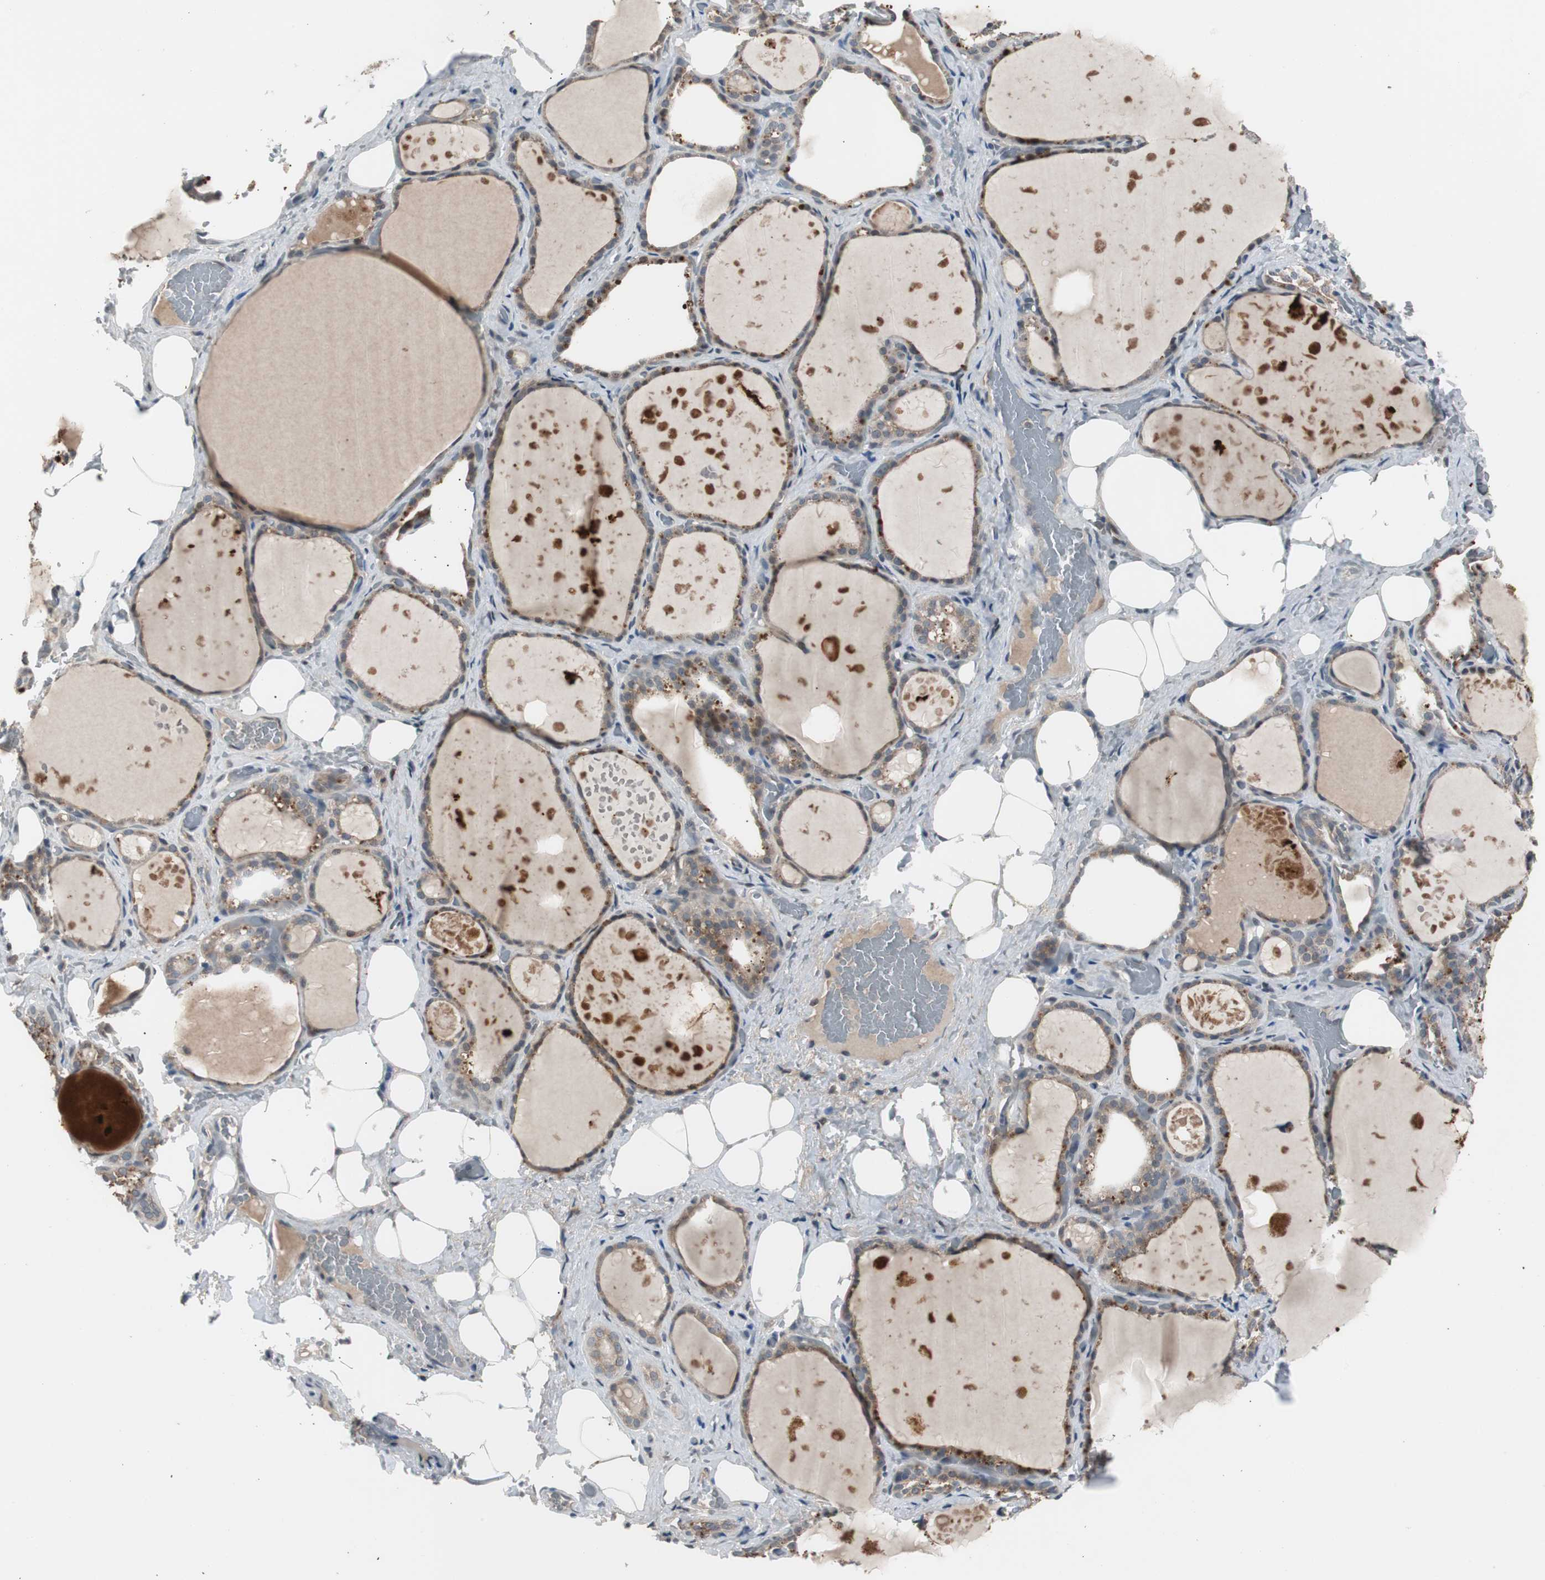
{"staining": {"intensity": "weak", "quantity": ">75%", "location": "cytoplasmic/membranous"}, "tissue": "thyroid gland", "cell_type": "Glandular cells", "image_type": "normal", "snomed": [{"axis": "morphology", "description": "Normal tissue, NOS"}, {"axis": "topography", "description": "Thyroid gland"}], "caption": "Thyroid gland stained for a protein (brown) shows weak cytoplasmic/membranous positive positivity in approximately >75% of glandular cells.", "gene": "ZMPSTE24", "patient": {"sex": "male", "age": 61}}